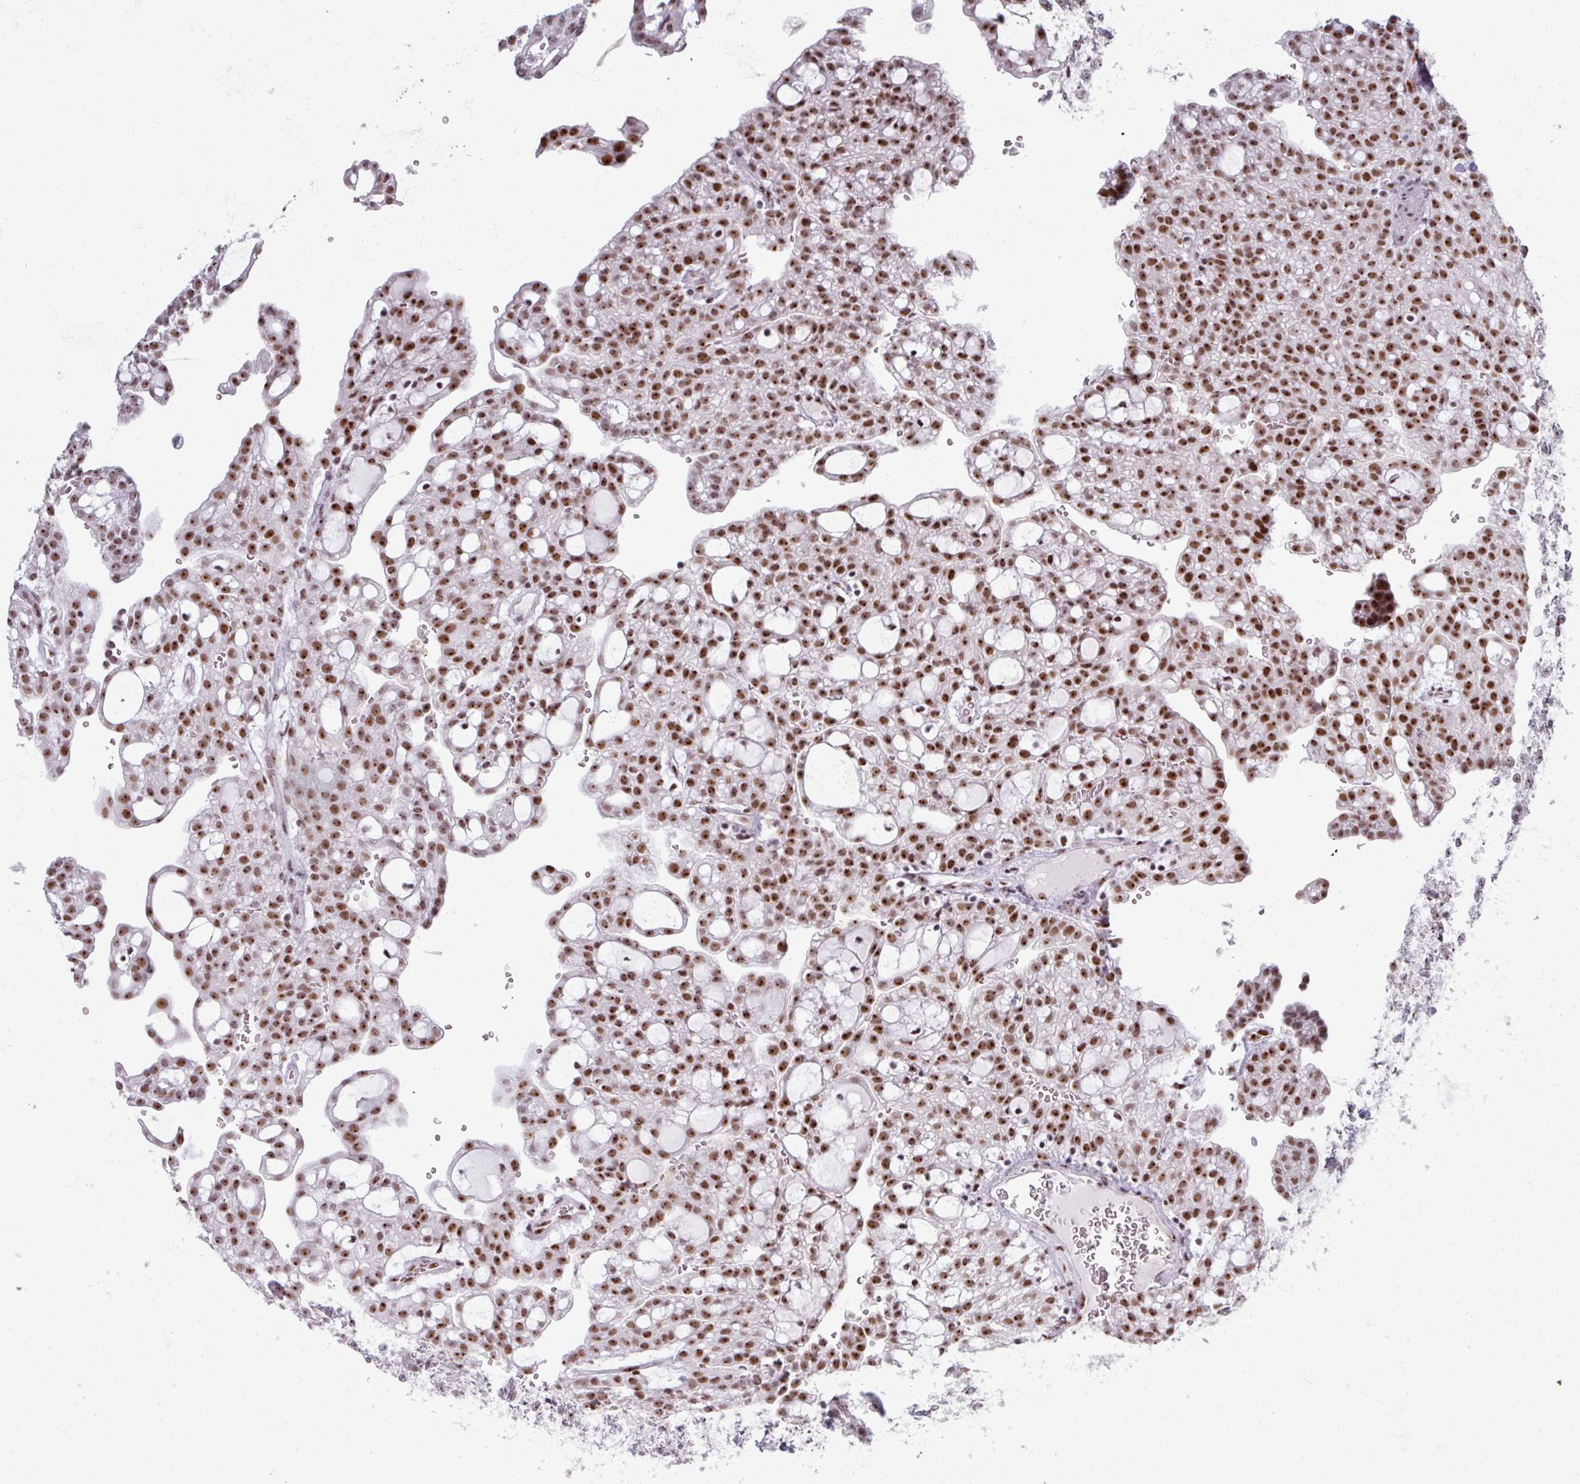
{"staining": {"intensity": "strong", "quantity": ">75%", "location": "nuclear"}, "tissue": "renal cancer", "cell_type": "Tumor cells", "image_type": "cancer", "snomed": [{"axis": "morphology", "description": "Adenocarcinoma, NOS"}, {"axis": "topography", "description": "Kidney"}], "caption": "Renal cancer stained with a brown dye reveals strong nuclear positive staining in about >75% of tumor cells.", "gene": "ADAR", "patient": {"sex": "male", "age": 63}}